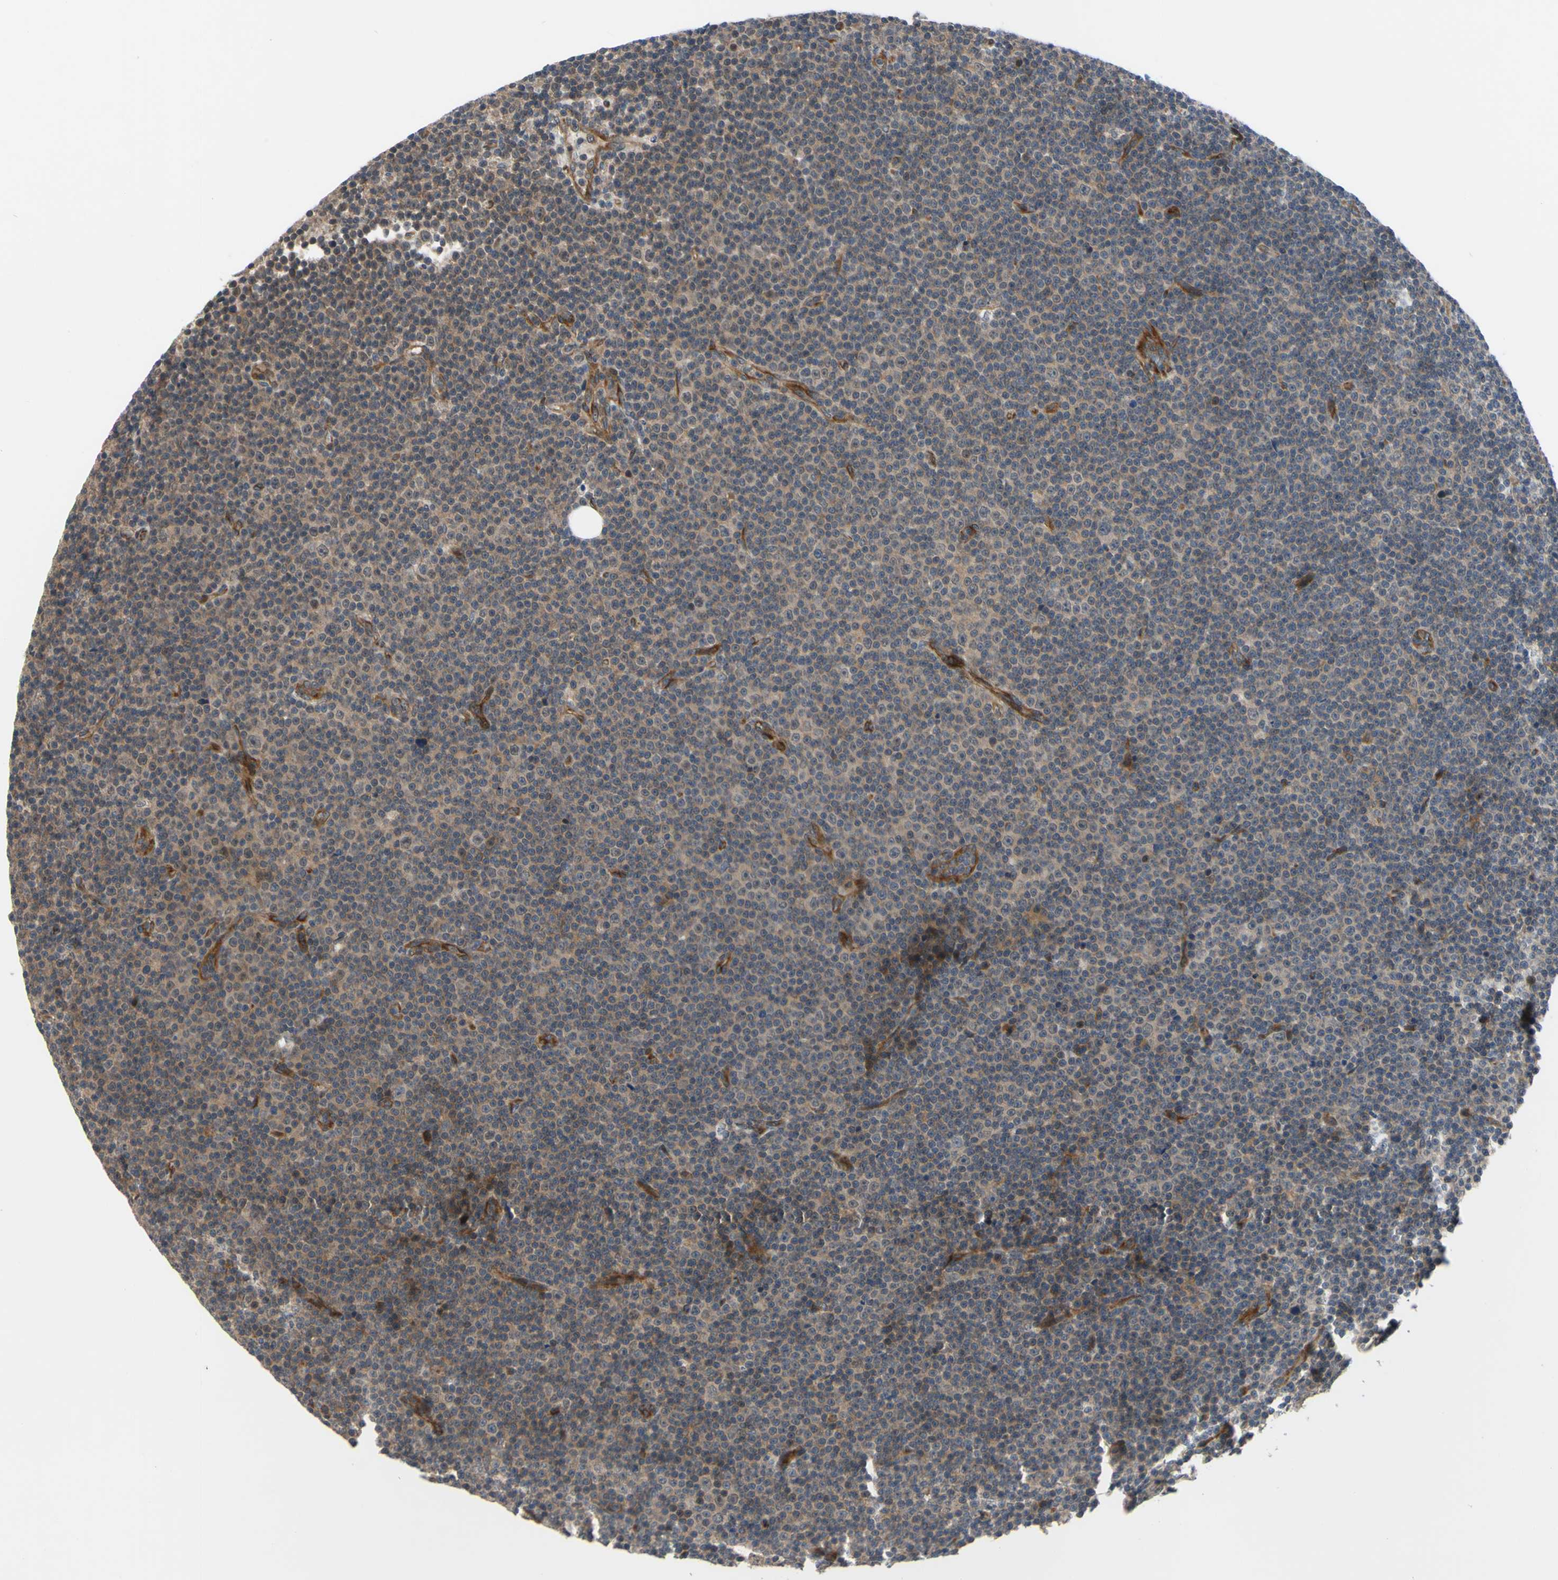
{"staining": {"intensity": "moderate", "quantity": ">75%", "location": "cytoplasmic/membranous"}, "tissue": "lymphoma", "cell_type": "Tumor cells", "image_type": "cancer", "snomed": [{"axis": "morphology", "description": "Malignant lymphoma, non-Hodgkin's type, Low grade"}, {"axis": "topography", "description": "Lymph node"}], "caption": "Moderate cytoplasmic/membranous positivity for a protein is appreciated in approximately >75% of tumor cells of malignant lymphoma, non-Hodgkin's type (low-grade) using immunohistochemistry.", "gene": "COMMD9", "patient": {"sex": "female", "age": 67}}